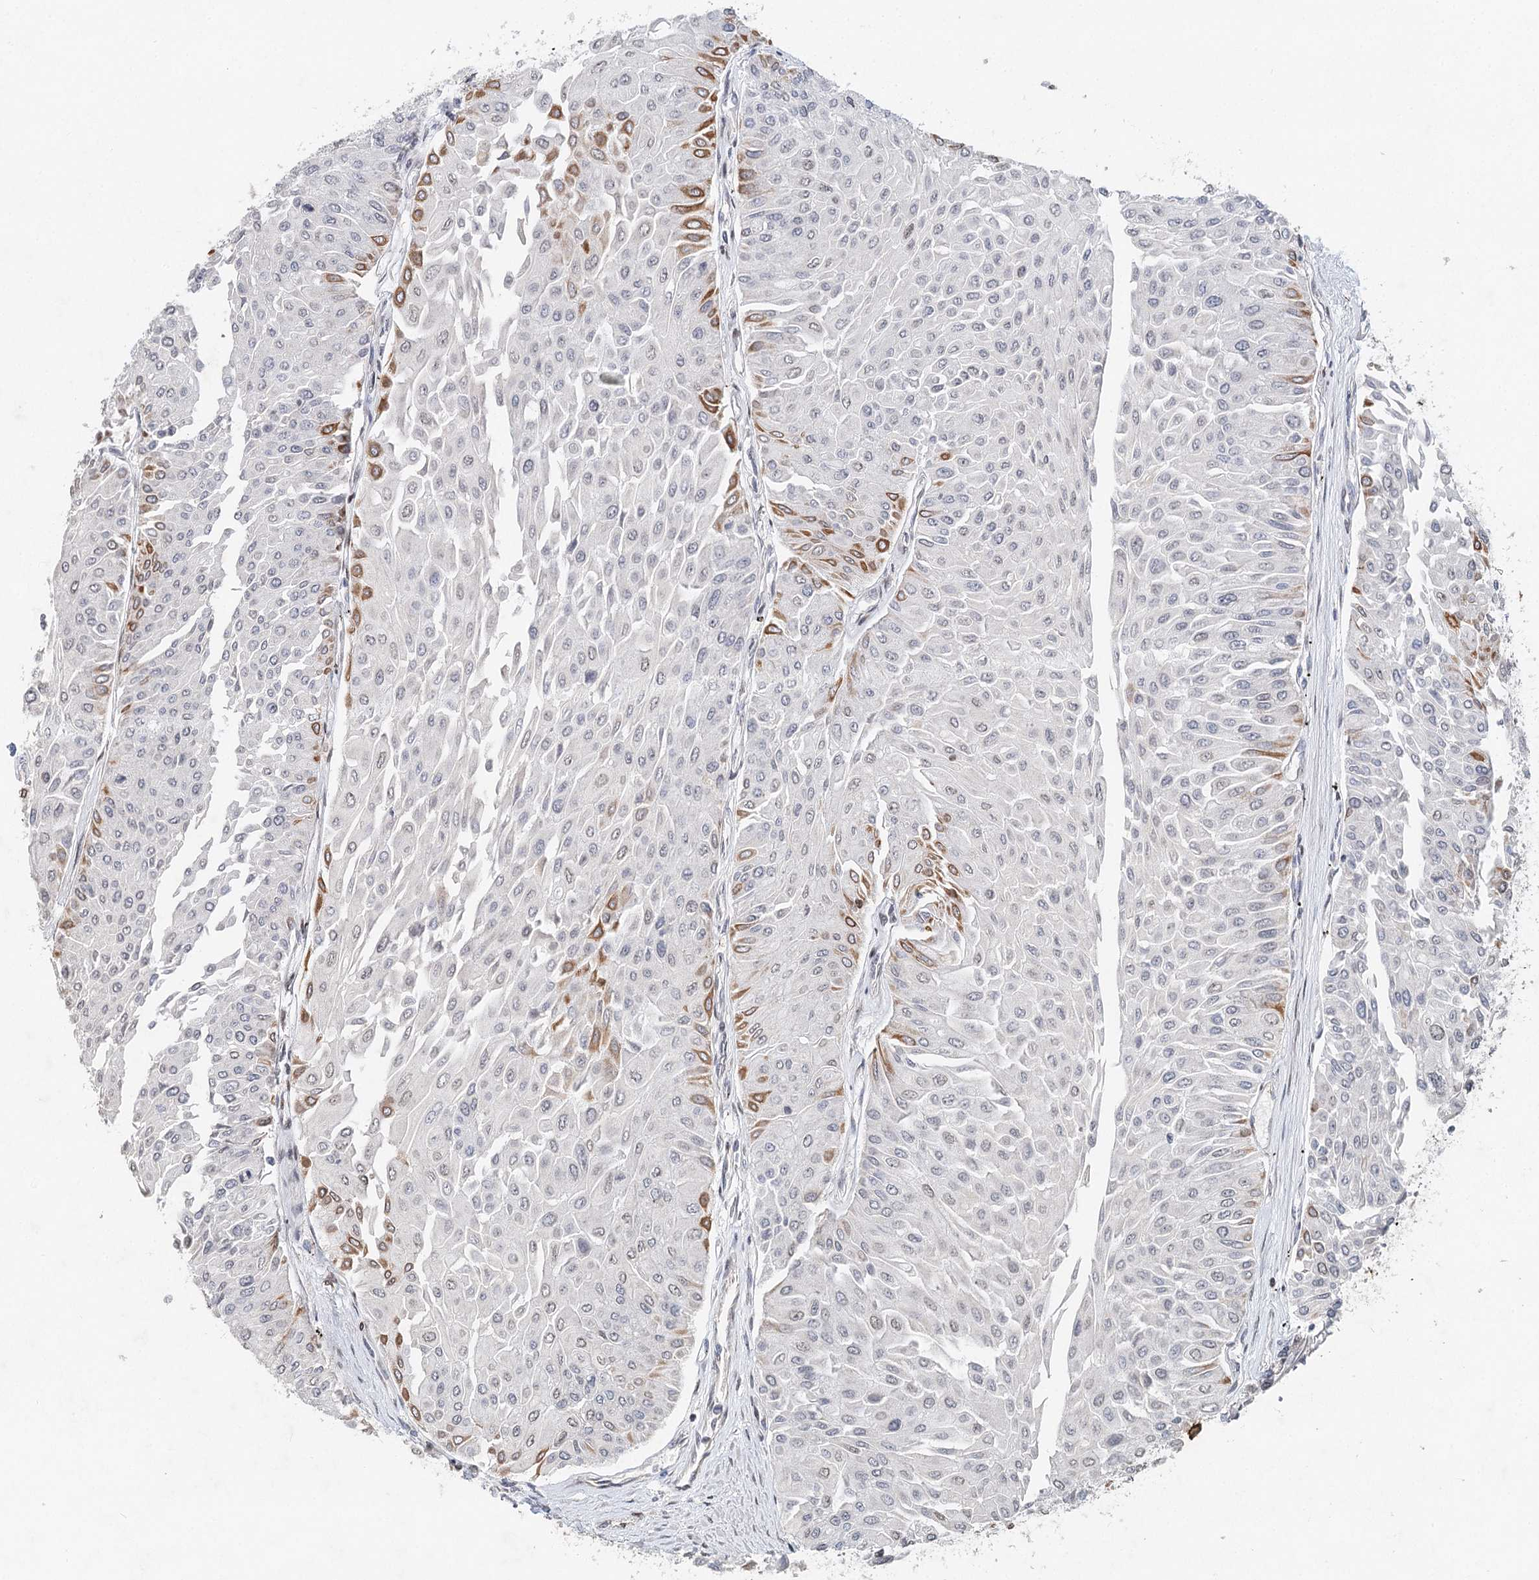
{"staining": {"intensity": "moderate", "quantity": "<25%", "location": "cytoplasmic/membranous"}, "tissue": "urothelial cancer", "cell_type": "Tumor cells", "image_type": "cancer", "snomed": [{"axis": "morphology", "description": "Urothelial carcinoma, Low grade"}, {"axis": "topography", "description": "Urinary bladder"}], "caption": "Immunohistochemistry image of low-grade urothelial carcinoma stained for a protein (brown), which reveals low levels of moderate cytoplasmic/membranous expression in about <25% of tumor cells.", "gene": "FRMD4A", "patient": {"sex": "male", "age": 67}}